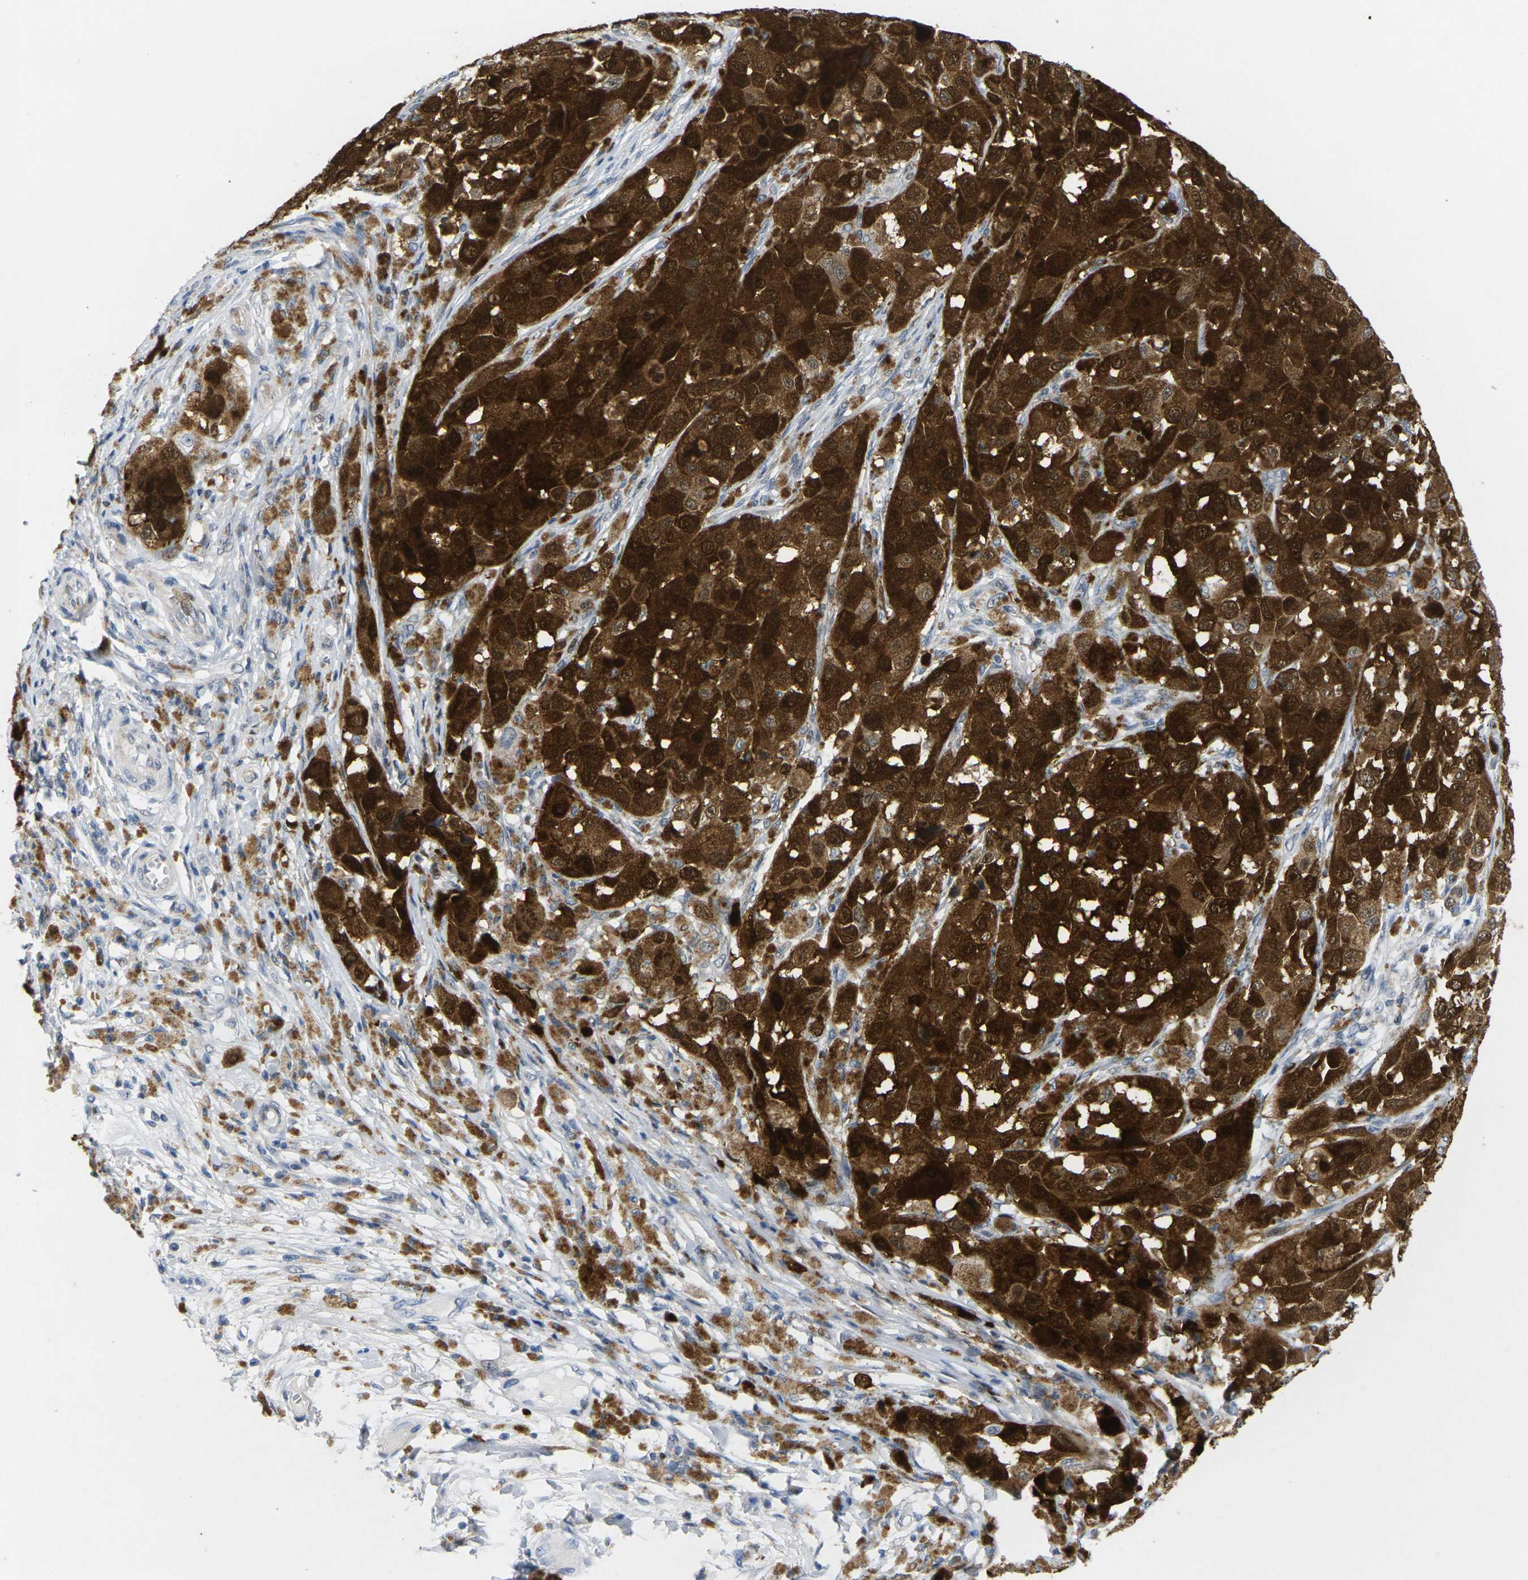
{"staining": {"intensity": "strong", "quantity": ">75%", "location": "cytoplasmic/membranous,nuclear"}, "tissue": "melanoma", "cell_type": "Tumor cells", "image_type": "cancer", "snomed": [{"axis": "morphology", "description": "Malignant melanoma, NOS"}, {"axis": "topography", "description": "Skin"}], "caption": "Immunohistochemistry (IHC) (DAB (3,3'-diaminobenzidine)) staining of human melanoma displays strong cytoplasmic/membranous and nuclear protein positivity in approximately >75% of tumor cells.", "gene": "CDK2", "patient": {"sex": "female", "age": 46}}